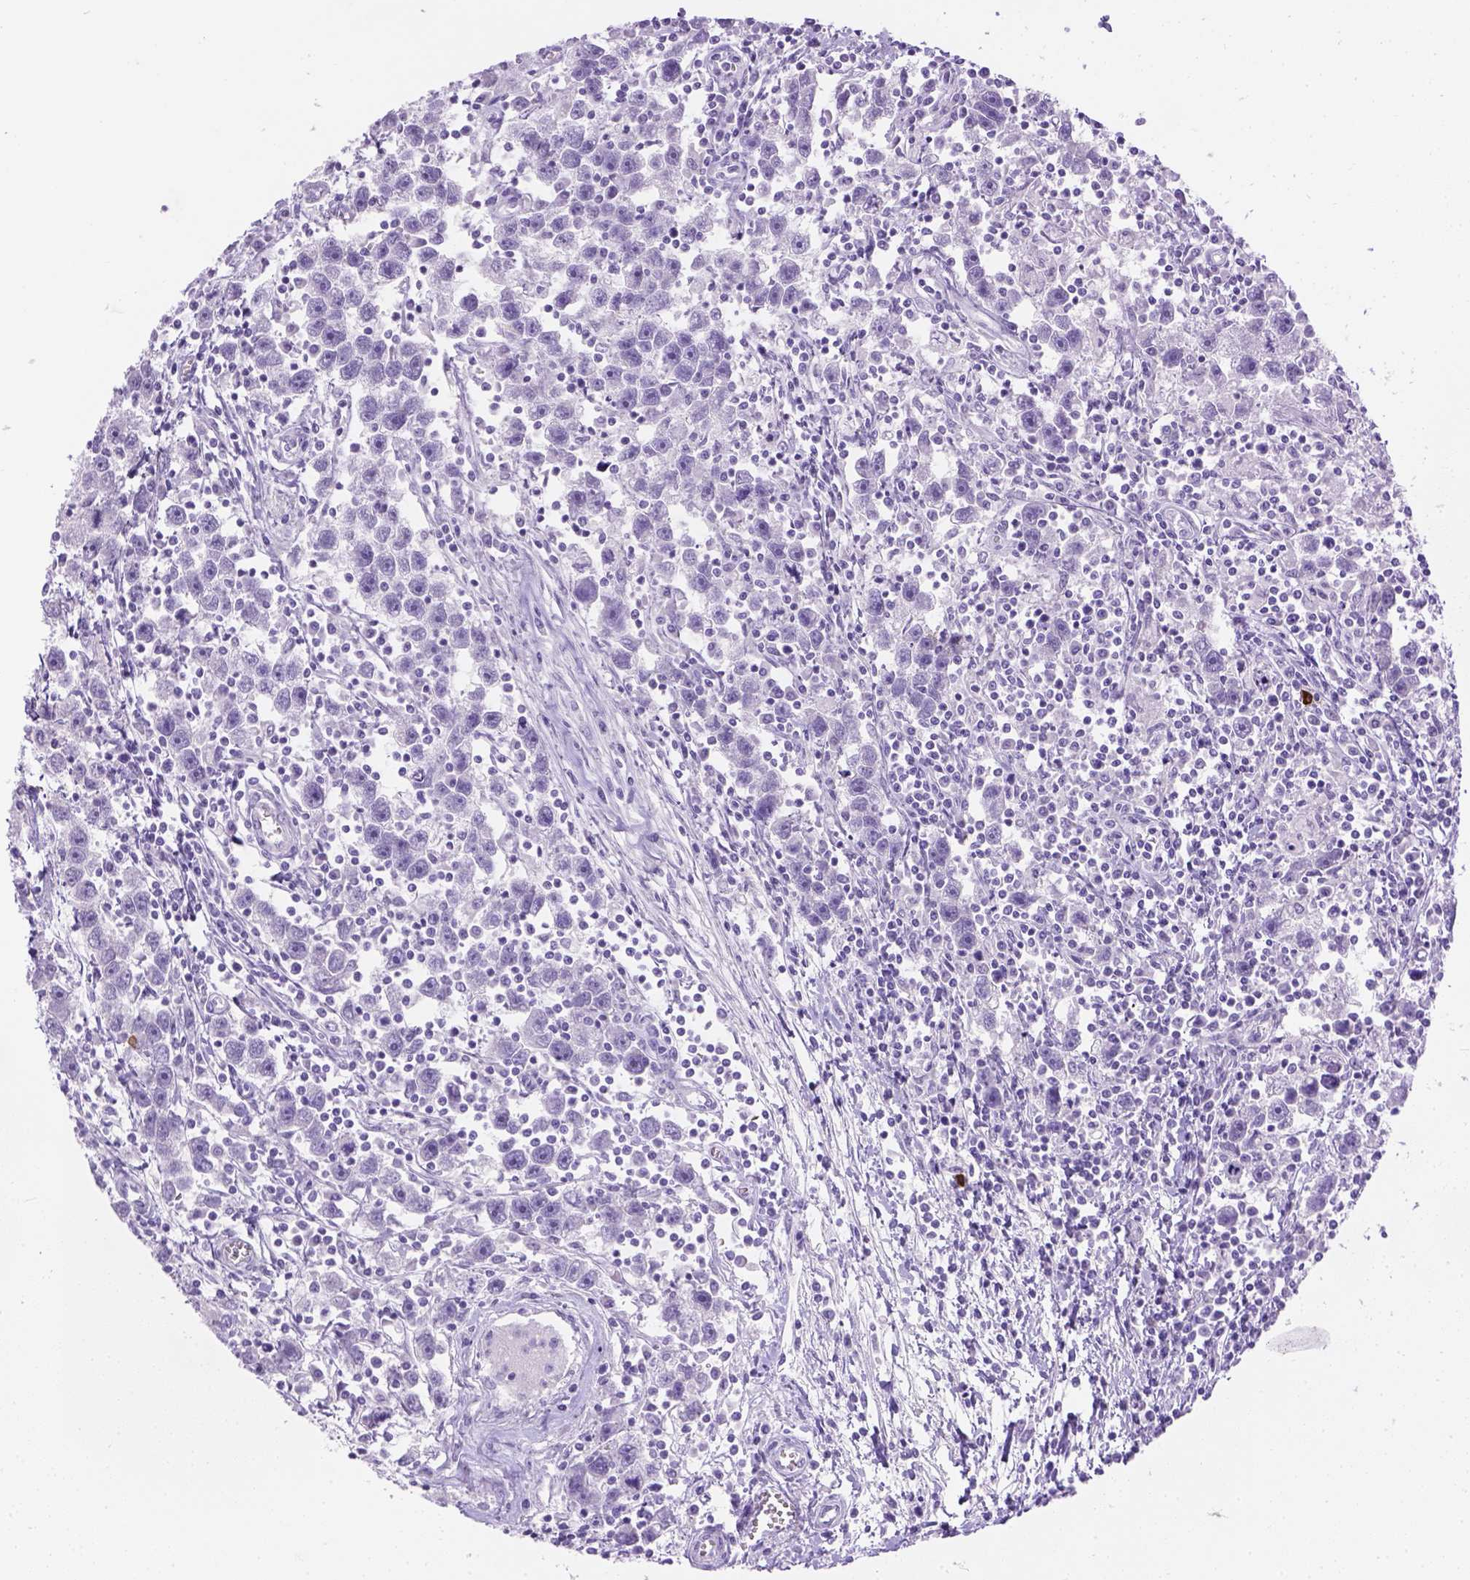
{"staining": {"intensity": "negative", "quantity": "none", "location": "none"}, "tissue": "testis cancer", "cell_type": "Tumor cells", "image_type": "cancer", "snomed": [{"axis": "morphology", "description": "Seminoma, NOS"}, {"axis": "topography", "description": "Testis"}], "caption": "This is an IHC histopathology image of testis seminoma. There is no positivity in tumor cells.", "gene": "TMEM38A", "patient": {"sex": "male", "age": 30}}